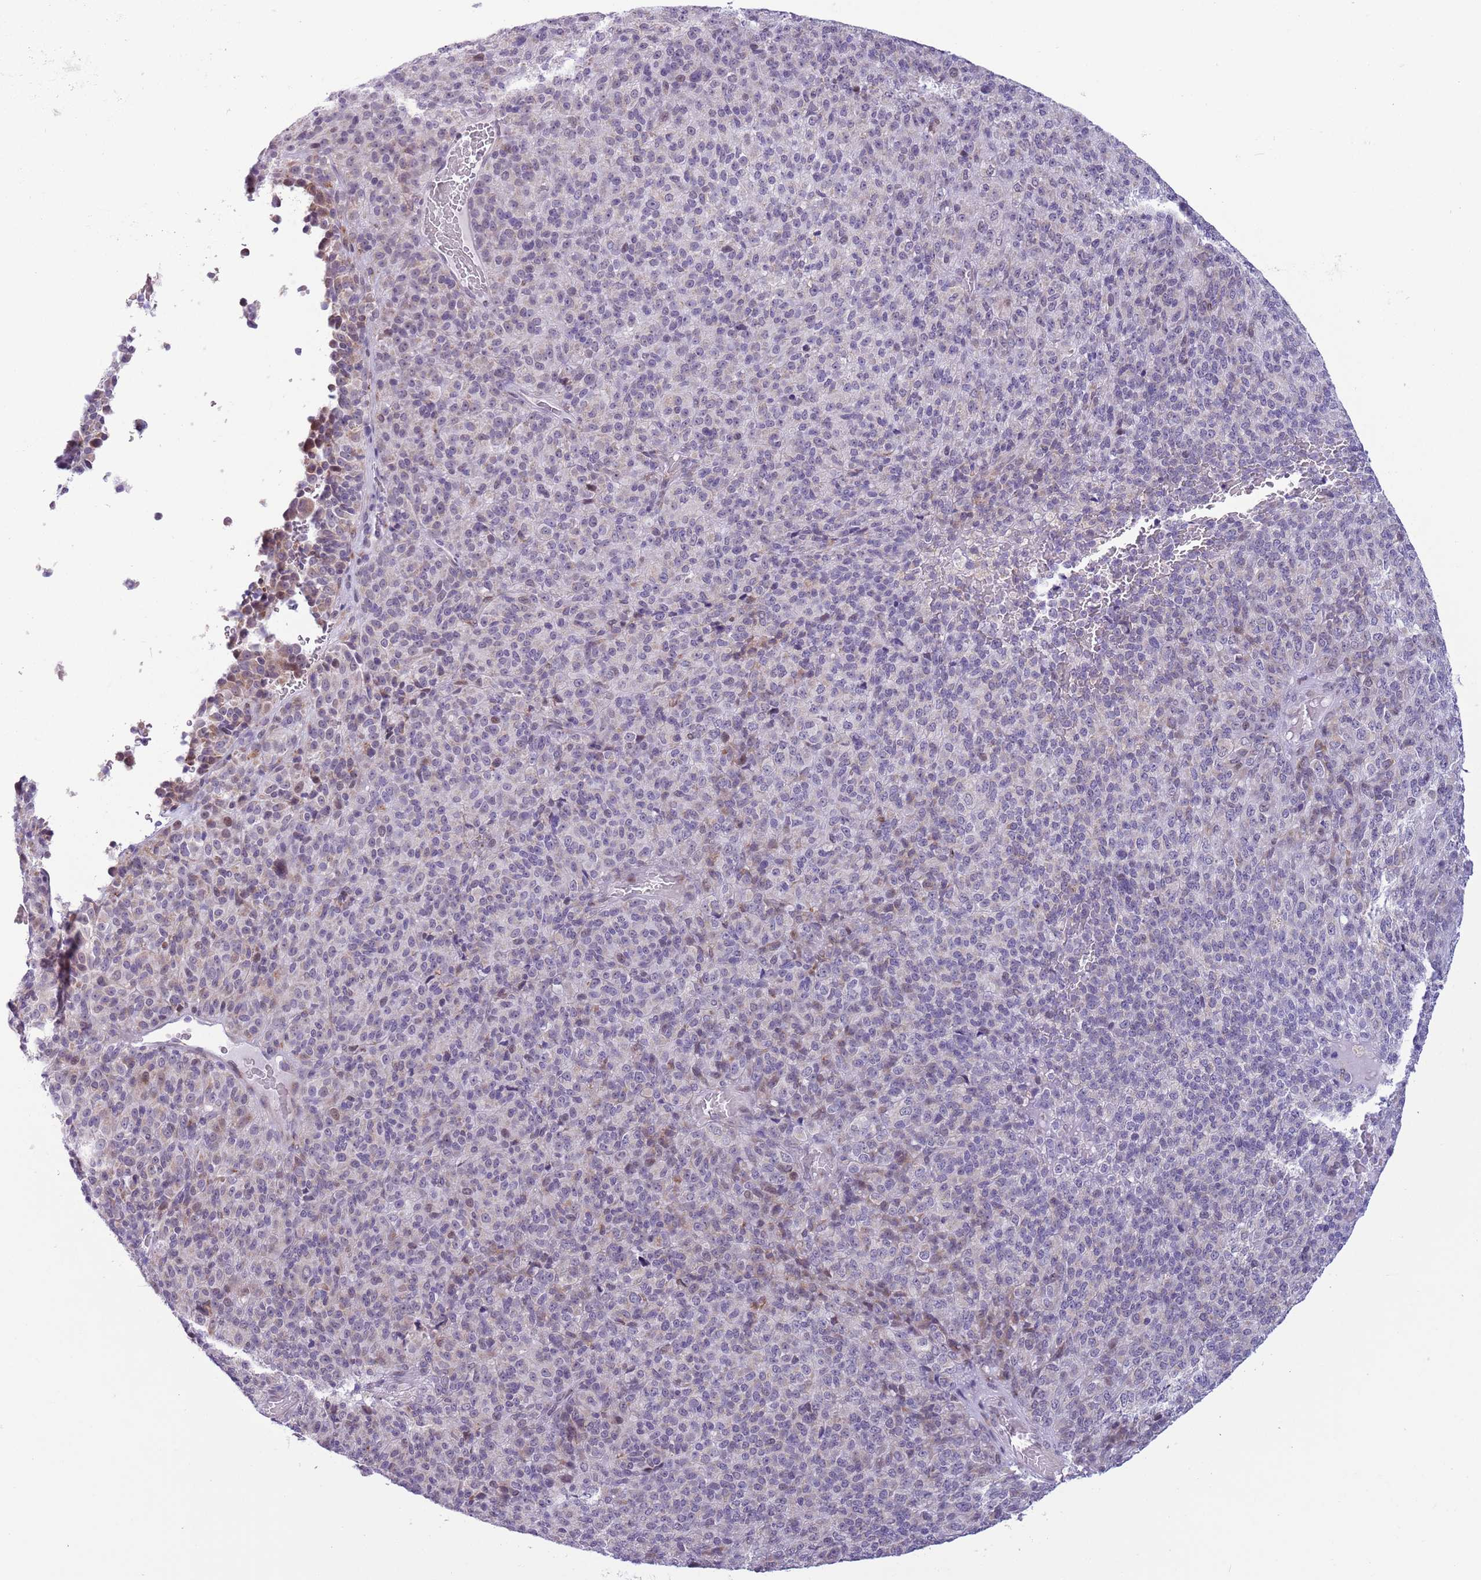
{"staining": {"intensity": "negative", "quantity": "none", "location": "none"}, "tissue": "melanoma", "cell_type": "Tumor cells", "image_type": "cancer", "snomed": [{"axis": "morphology", "description": "Malignant melanoma, Metastatic site"}, {"axis": "topography", "description": "Brain"}], "caption": "Malignant melanoma (metastatic site) stained for a protein using IHC demonstrates no expression tumor cells.", "gene": "ZNF576", "patient": {"sex": "female", "age": 56}}